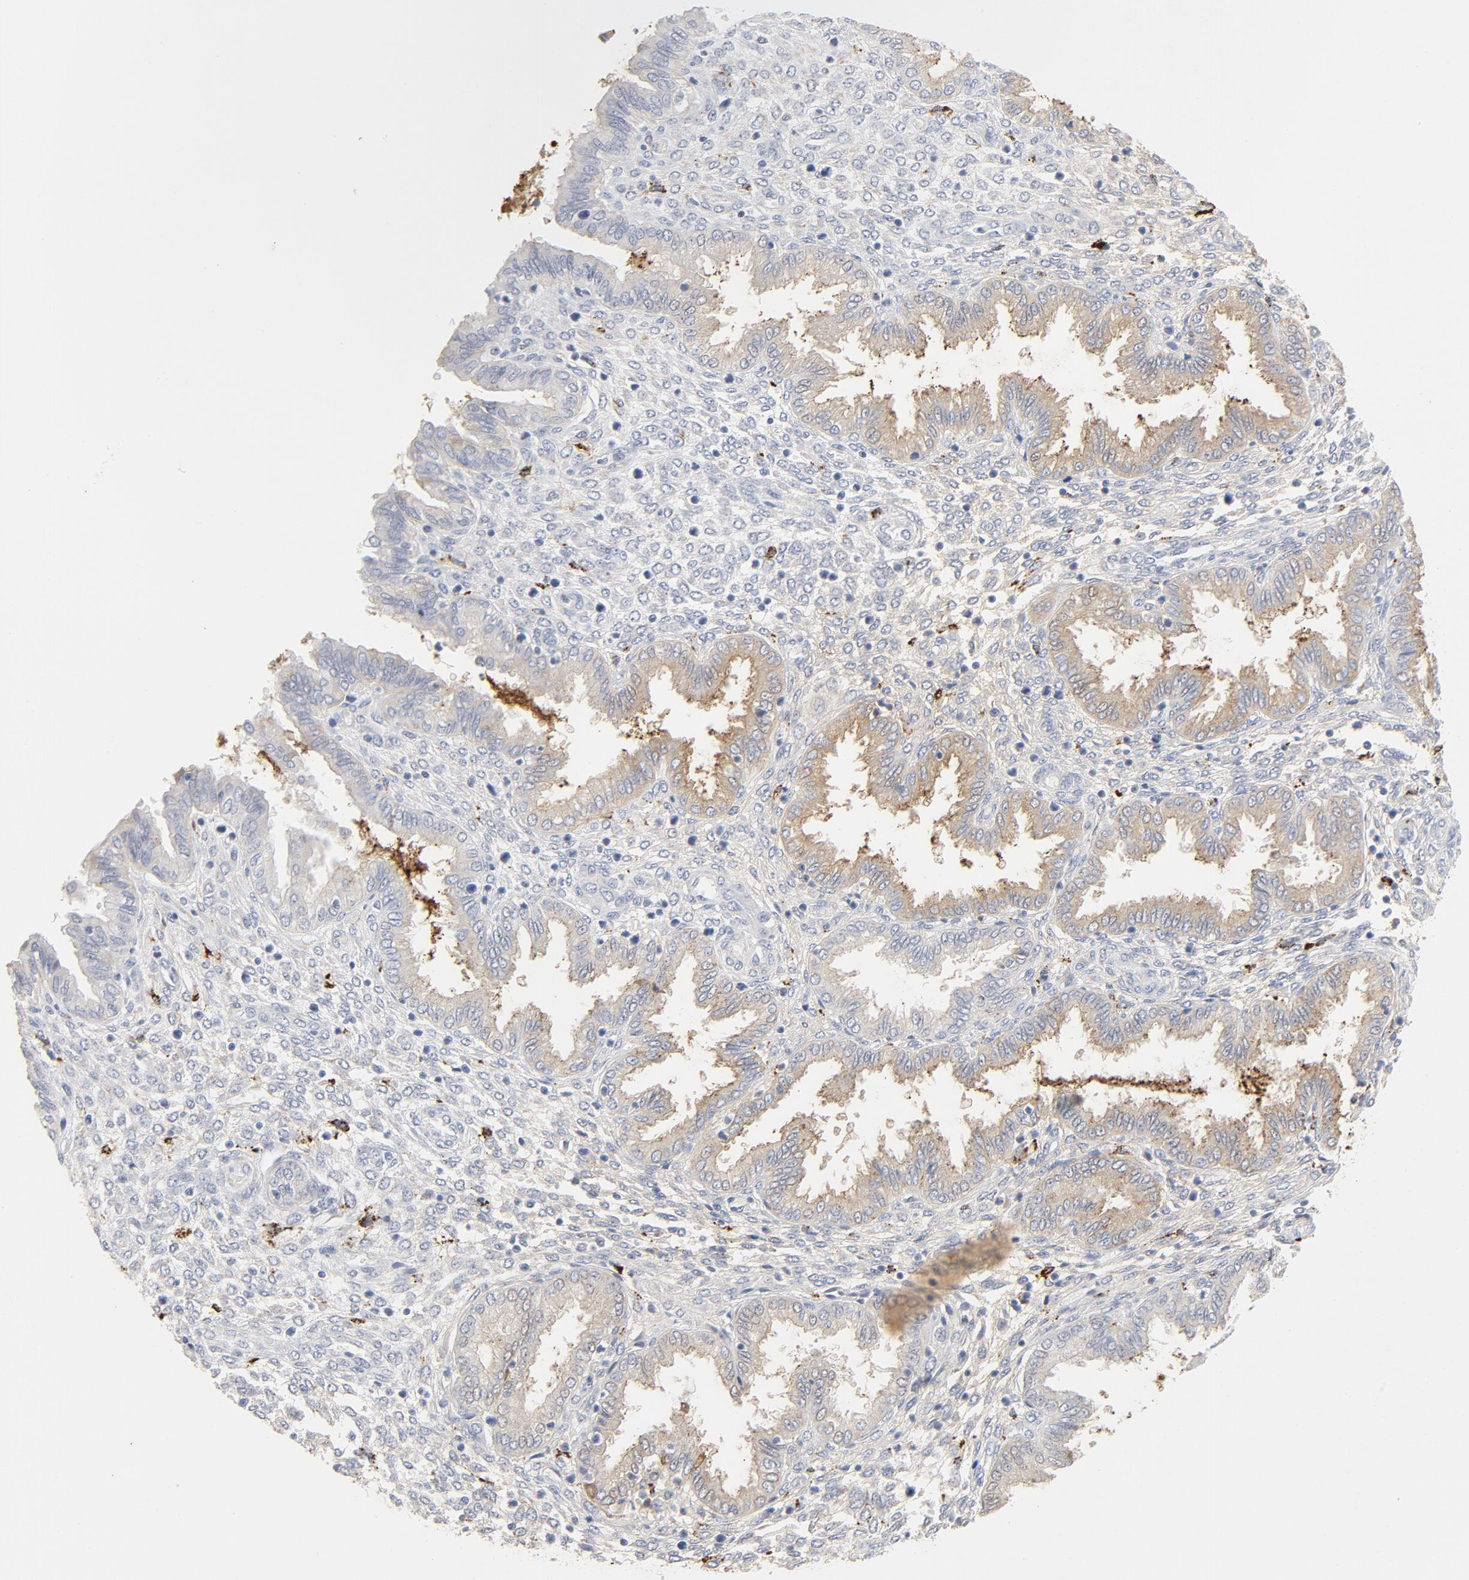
{"staining": {"intensity": "weak", "quantity": "<25%", "location": "cytoplasmic/membranous"}, "tissue": "endometrium", "cell_type": "Cells in endometrial stroma", "image_type": "normal", "snomed": [{"axis": "morphology", "description": "Normal tissue, NOS"}, {"axis": "topography", "description": "Endometrium"}], "caption": "DAB (3,3'-diaminobenzidine) immunohistochemical staining of unremarkable human endometrium exhibits no significant staining in cells in endometrial stroma.", "gene": "MAGEB17", "patient": {"sex": "female", "age": 33}}